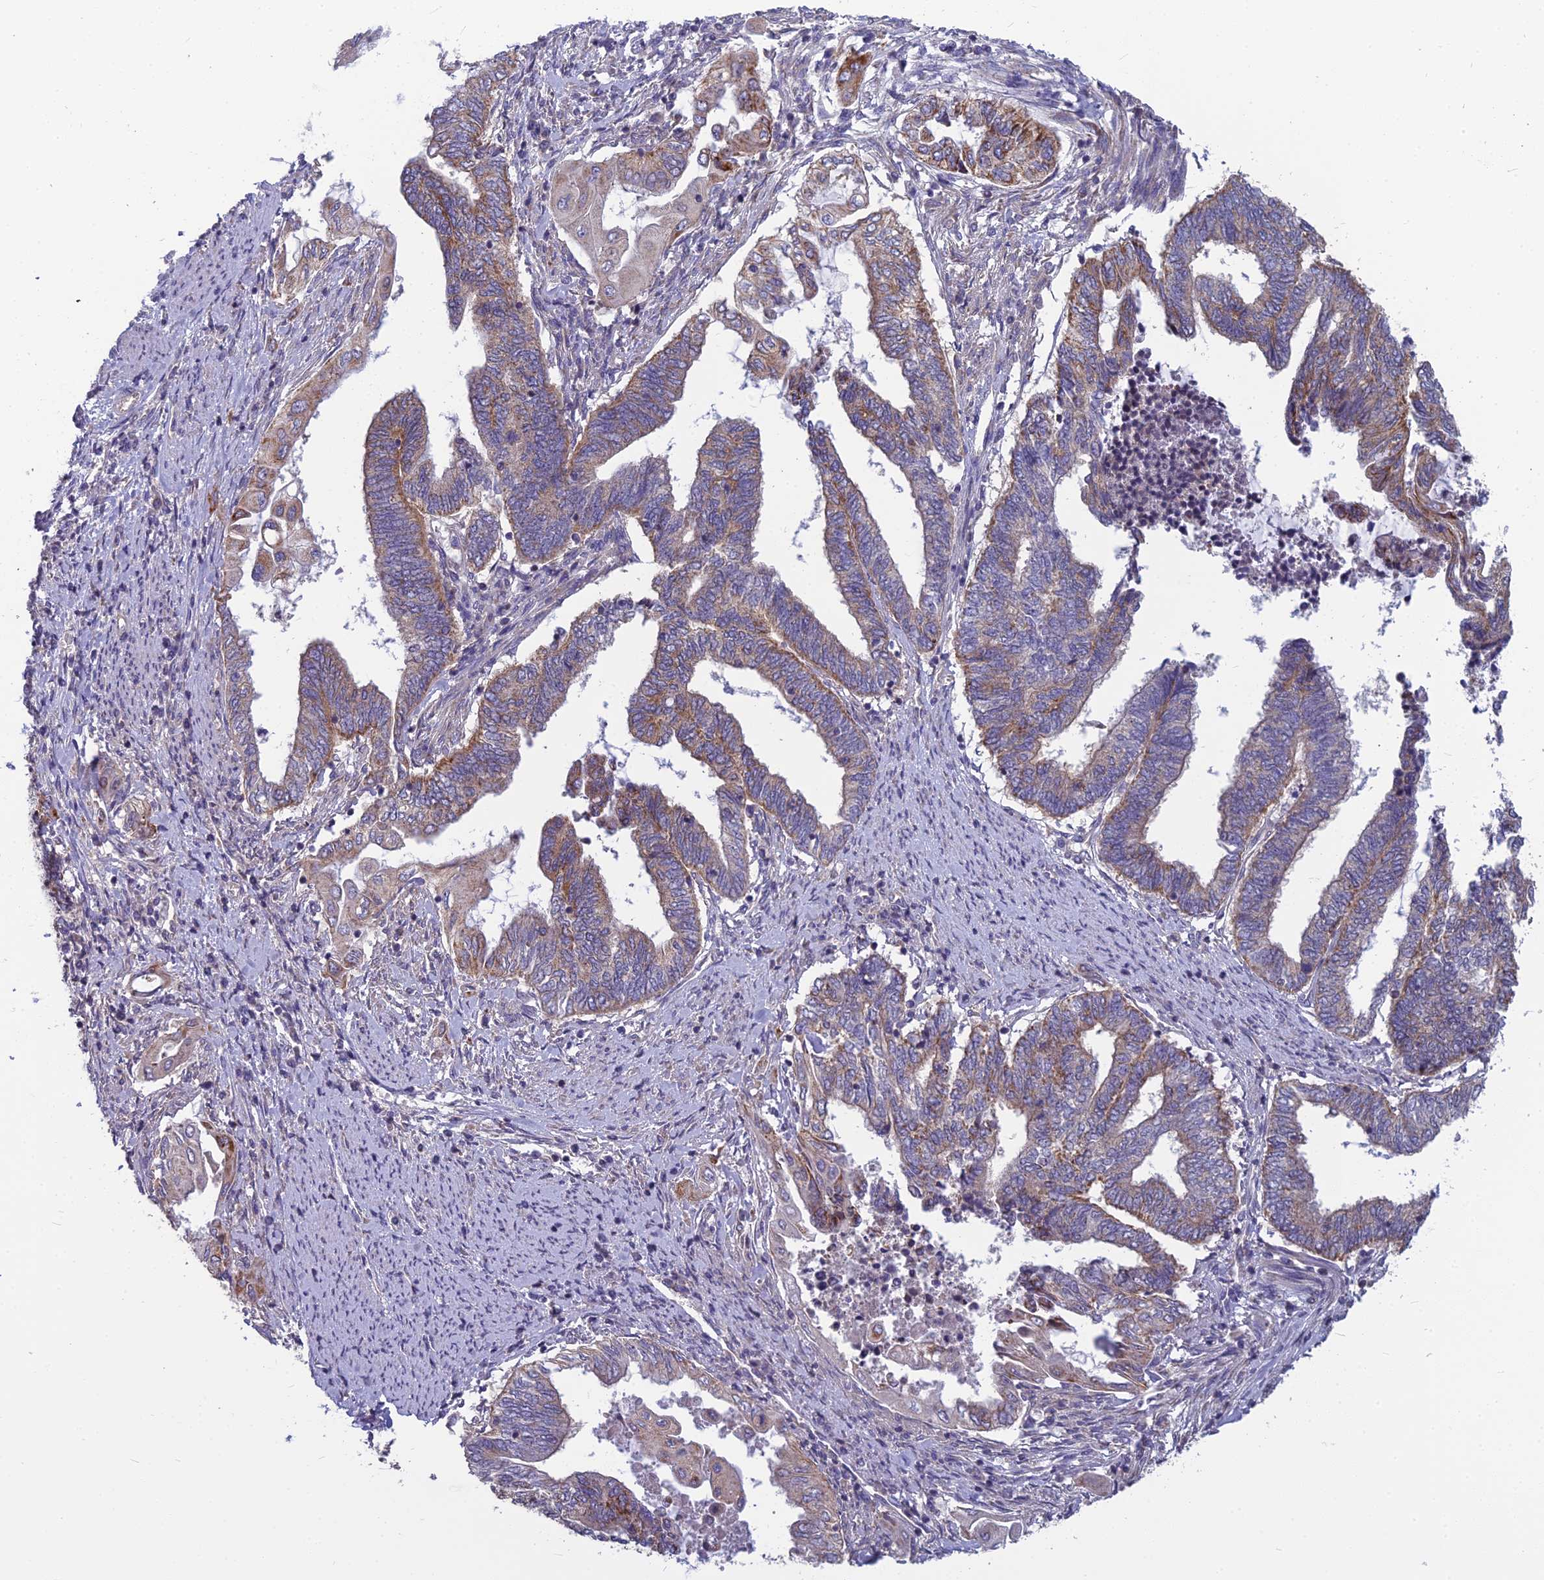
{"staining": {"intensity": "moderate", "quantity": "25%-75%", "location": "cytoplasmic/membranous"}, "tissue": "endometrial cancer", "cell_type": "Tumor cells", "image_type": "cancer", "snomed": [{"axis": "morphology", "description": "Adenocarcinoma, NOS"}, {"axis": "topography", "description": "Uterus"}, {"axis": "topography", "description": "Endometrium"}], "caption": "DAB (3,3'-diaminobenzidine) immunohistochemical staining of endometrial adenocarcinoma exhibits moderate cytoplasmic/membranous protein staining in approximately 25%-75% of tumor cells.", "gene": "COX20", "patient": {"sex": "female", "age": 70}}